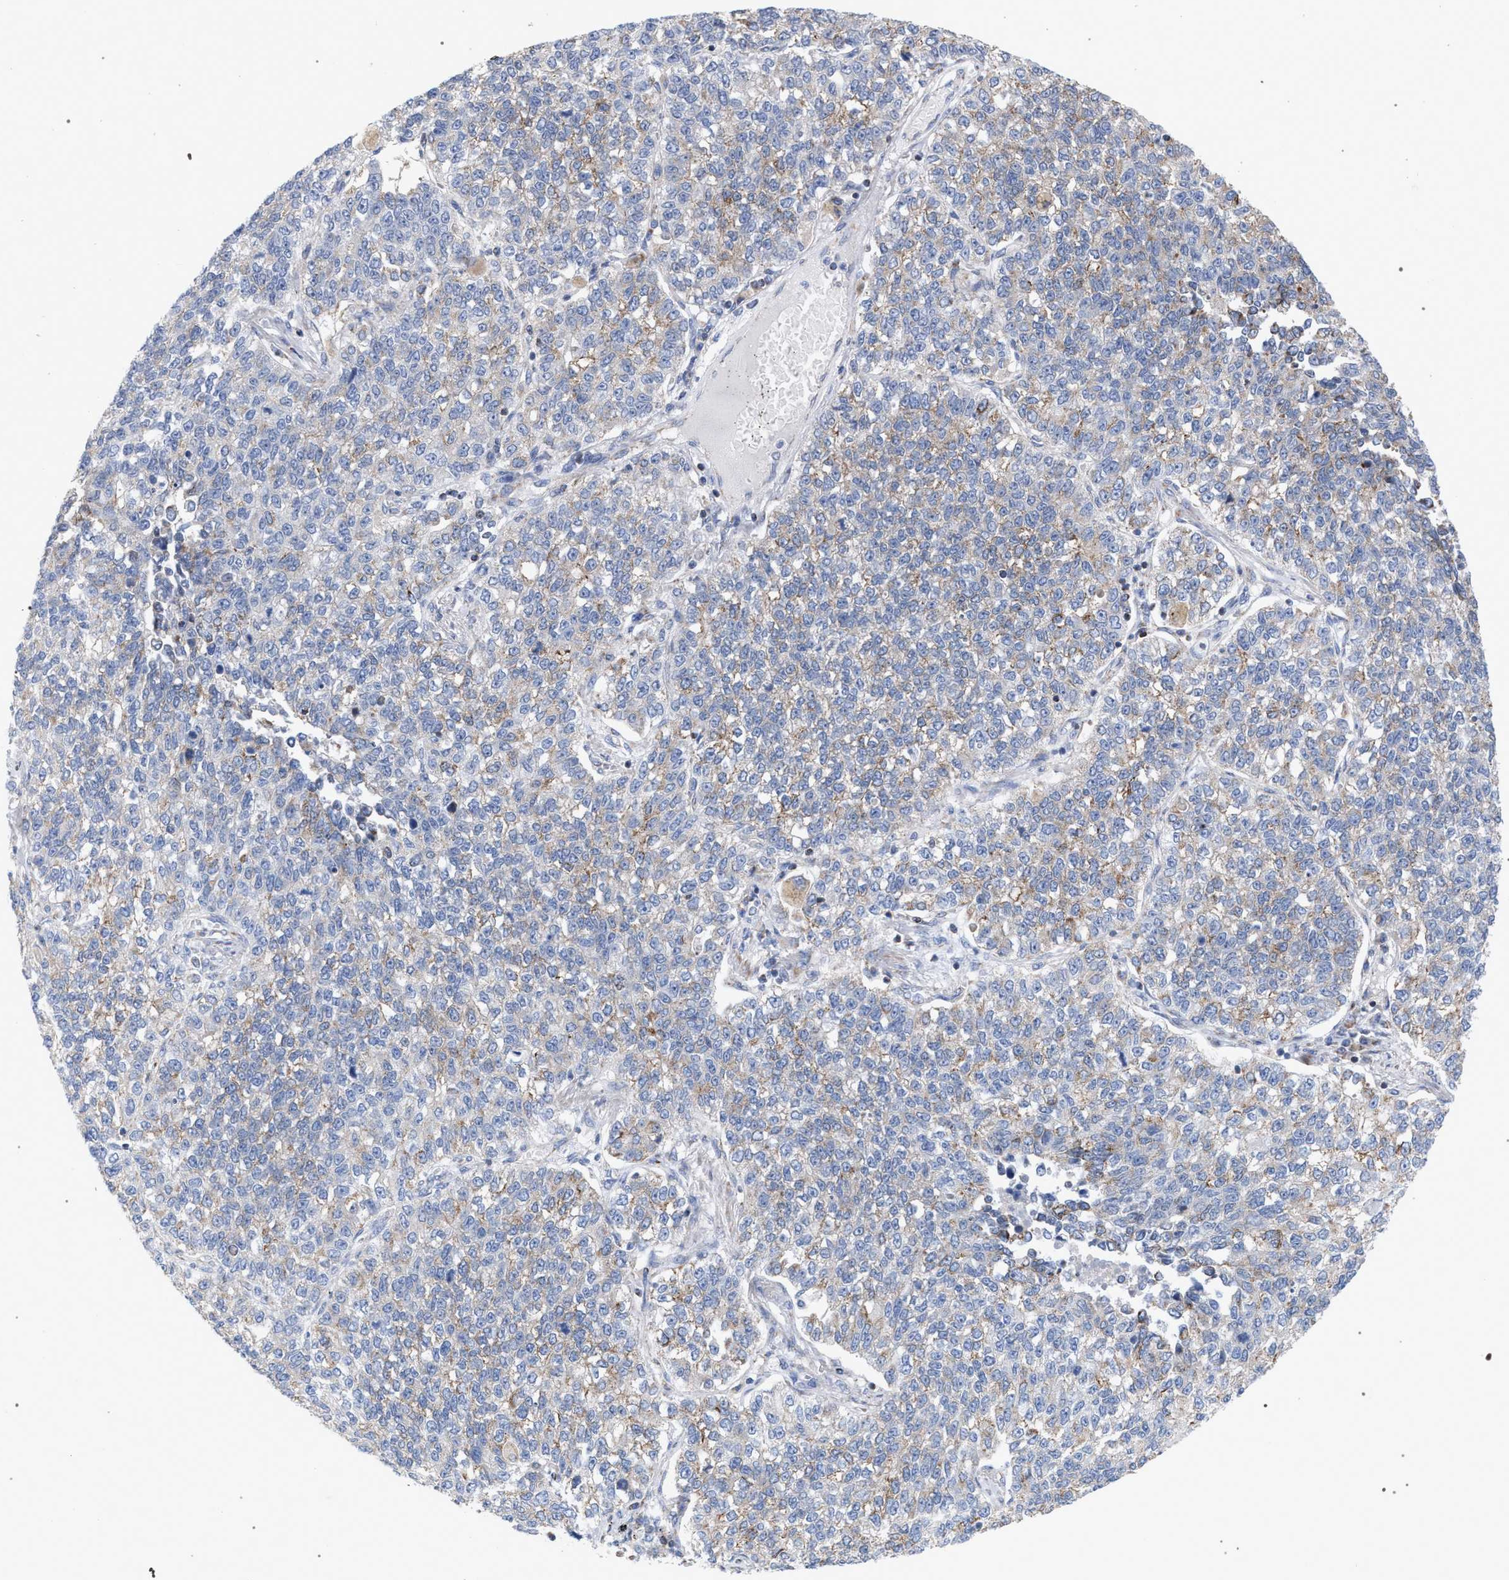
{"staining": {"intensity": "weak", "quantity": "25%-75%", "location": "cytoplasmic/membranous"}, "tissue": "lung cancer", "cell_type": "Tumor cells", "image_type": "cancer", "snomed": [{"axis": "morphology", "description": "Adenocarcinoma, NOS"}, {"axis": "topography", "description": "Lung"}], "caption": "Immunohistochemistry (IHC) histopathology image of neoplastic tissue: human lung cancer (adenocarcinoma) stained using immunohistochemistry demonstrates low levels of weak protein expression localized specifically in the cytoplasmic/membranous of tumor cells, appearing as a cytoplasmic/membranous brown color.", "gene": "ECI2", "patient": {"sex": "male", "age": 49}}